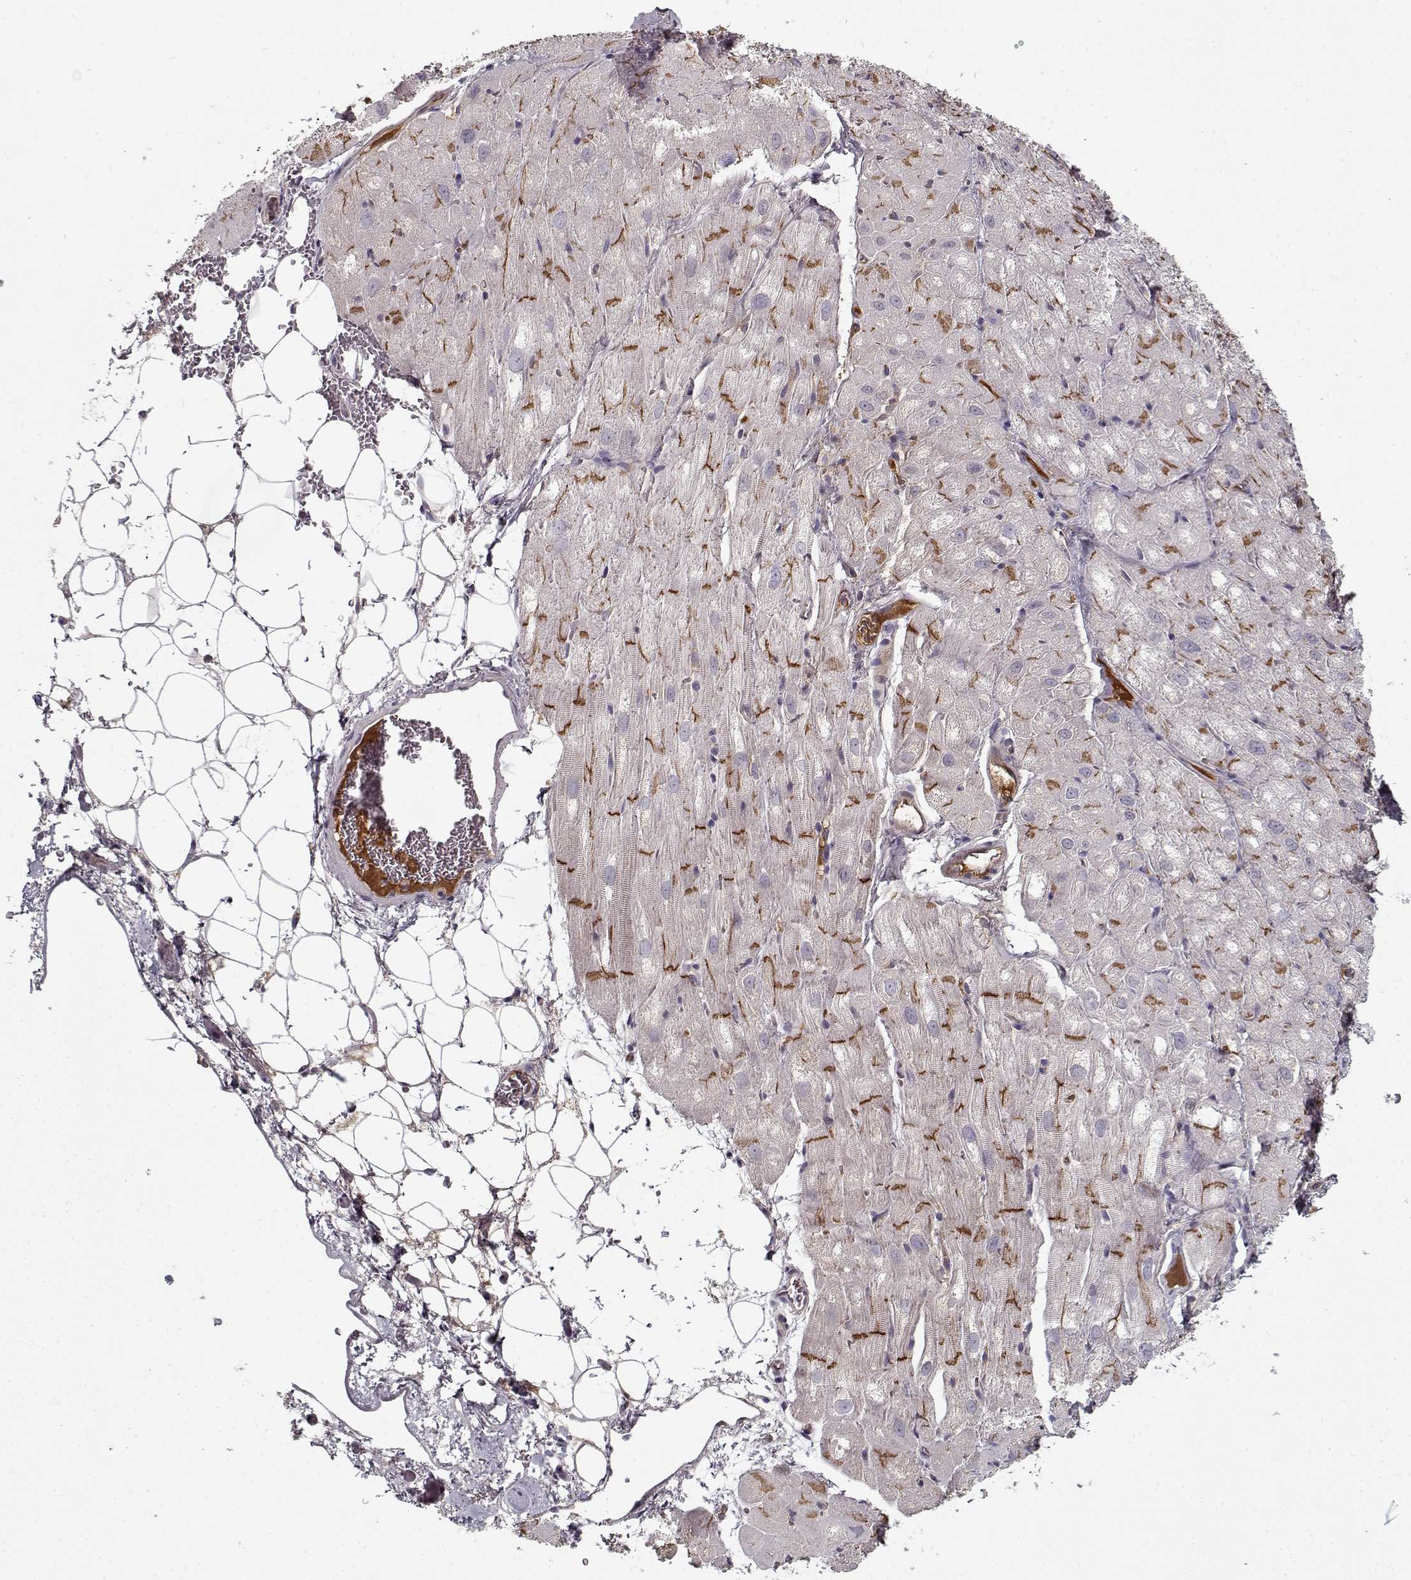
{"staining": {"intensity": "moderate", "quantity": "<25%", "location": "cytoplasmic/membranous"}, "tissue": "heart muscle", "cell_type": "Cardiomyocytes", "image_type": "normal", "snomed": [{"axis": "morphology", "description": "Normal tissue, NOS"}, {"axis": "topography", "description": "Heart"}], "caption": "Cardiomyocytes reveal moderate cytoplasmic/membranous staining in about <25% of cells in normal heart muscle.", "gene": "AFM", "patient": {"sex": "male", "age": 61}}